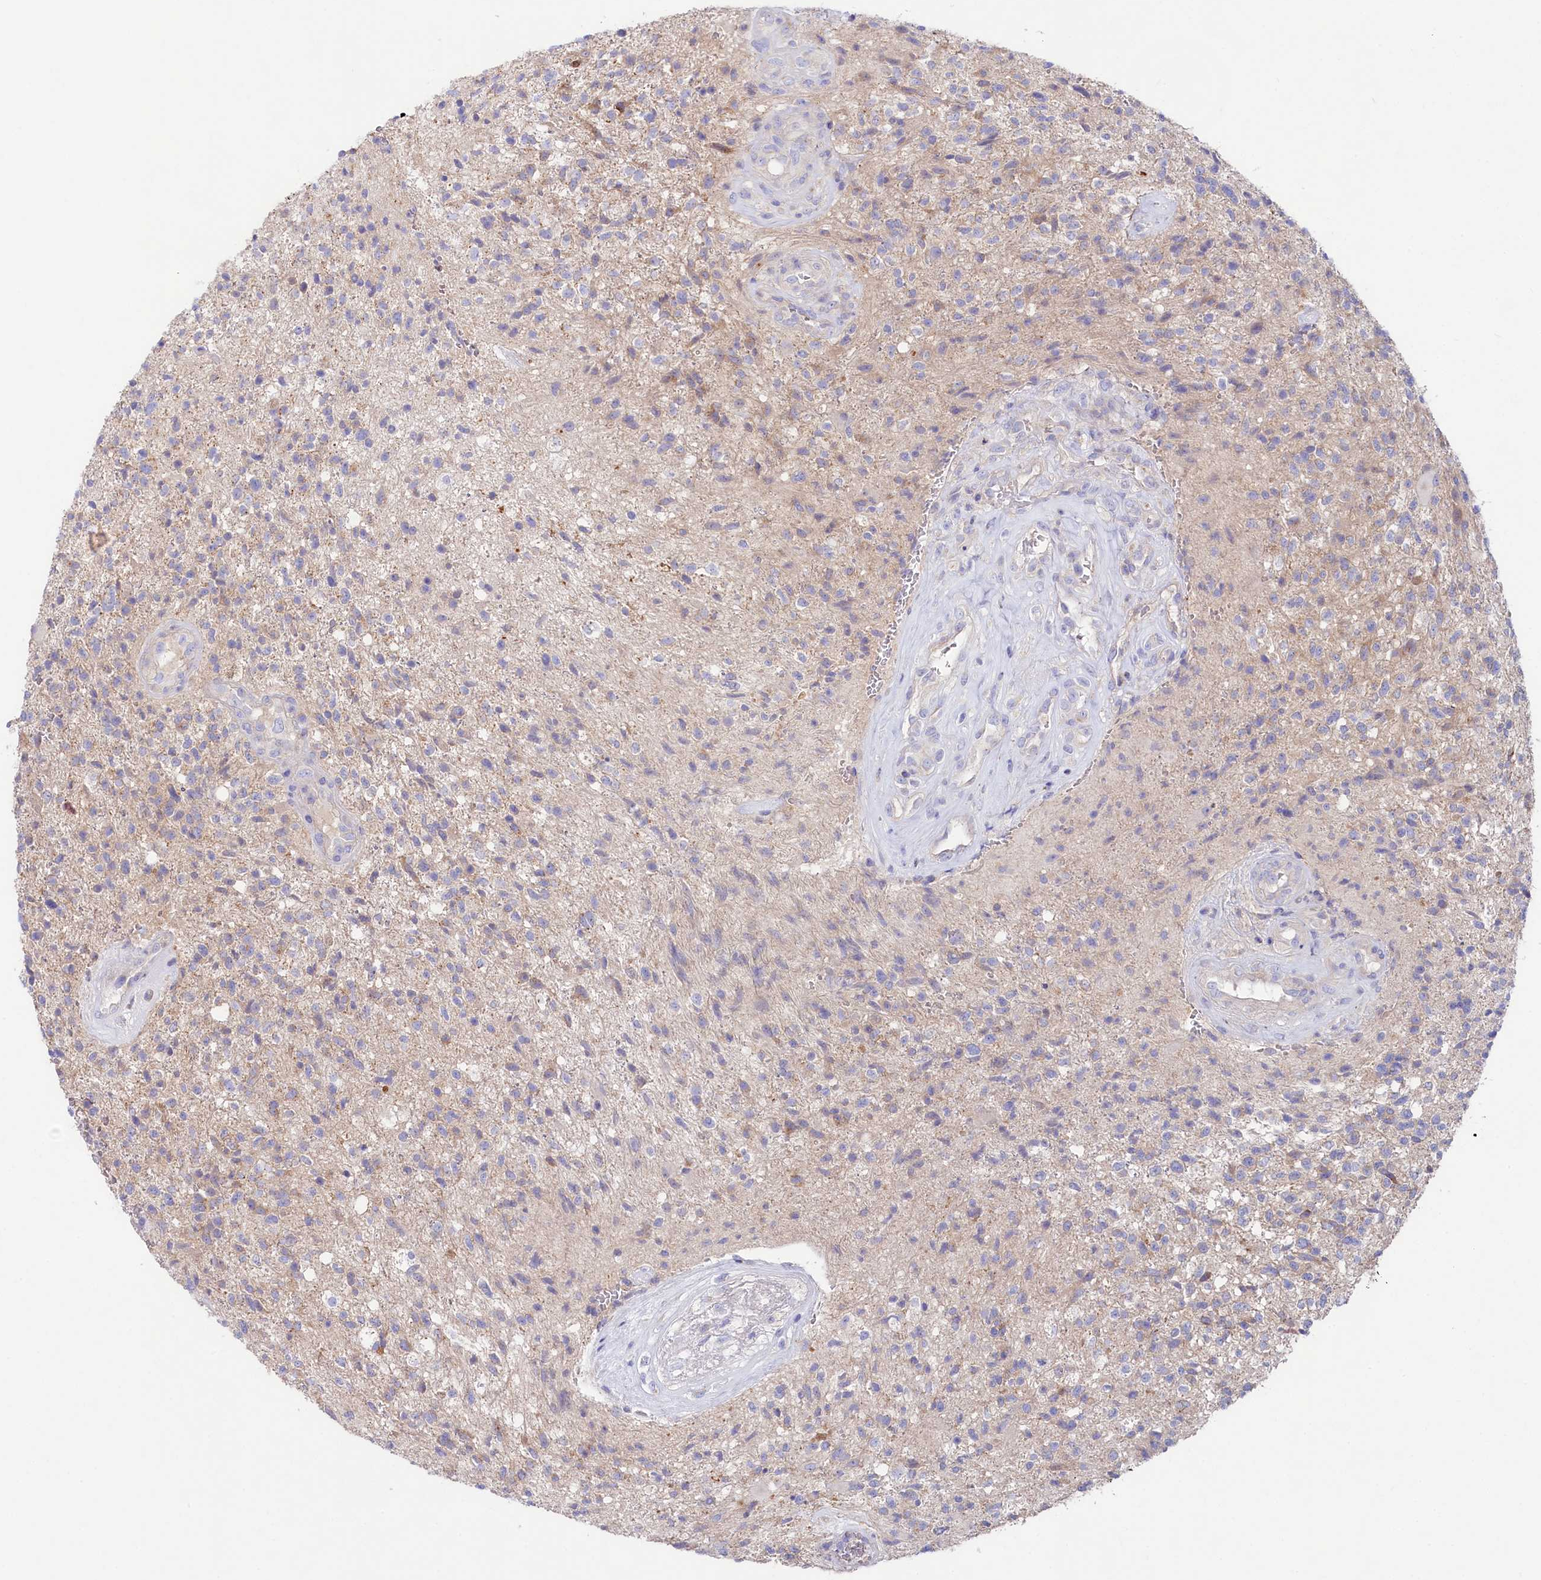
{"staining": {"intensity": "negative", "quantity": "none", "location": "none"}, "tissue": "glioma", "cell_type": "Tumor cells", "image_type": "cancer", "snomed": [{"axis": "morphology", "description": "Glioma, malignant, High grade"}, {"axis": "topography", "description": "Brain"}], "caption": "DAB immunohistochemical staining of human malignant high-grade glioma demonstrates no significant expression in tumor cells.", "gene": "VPS26B", "patient": {"sex": "male", "age": 56}}